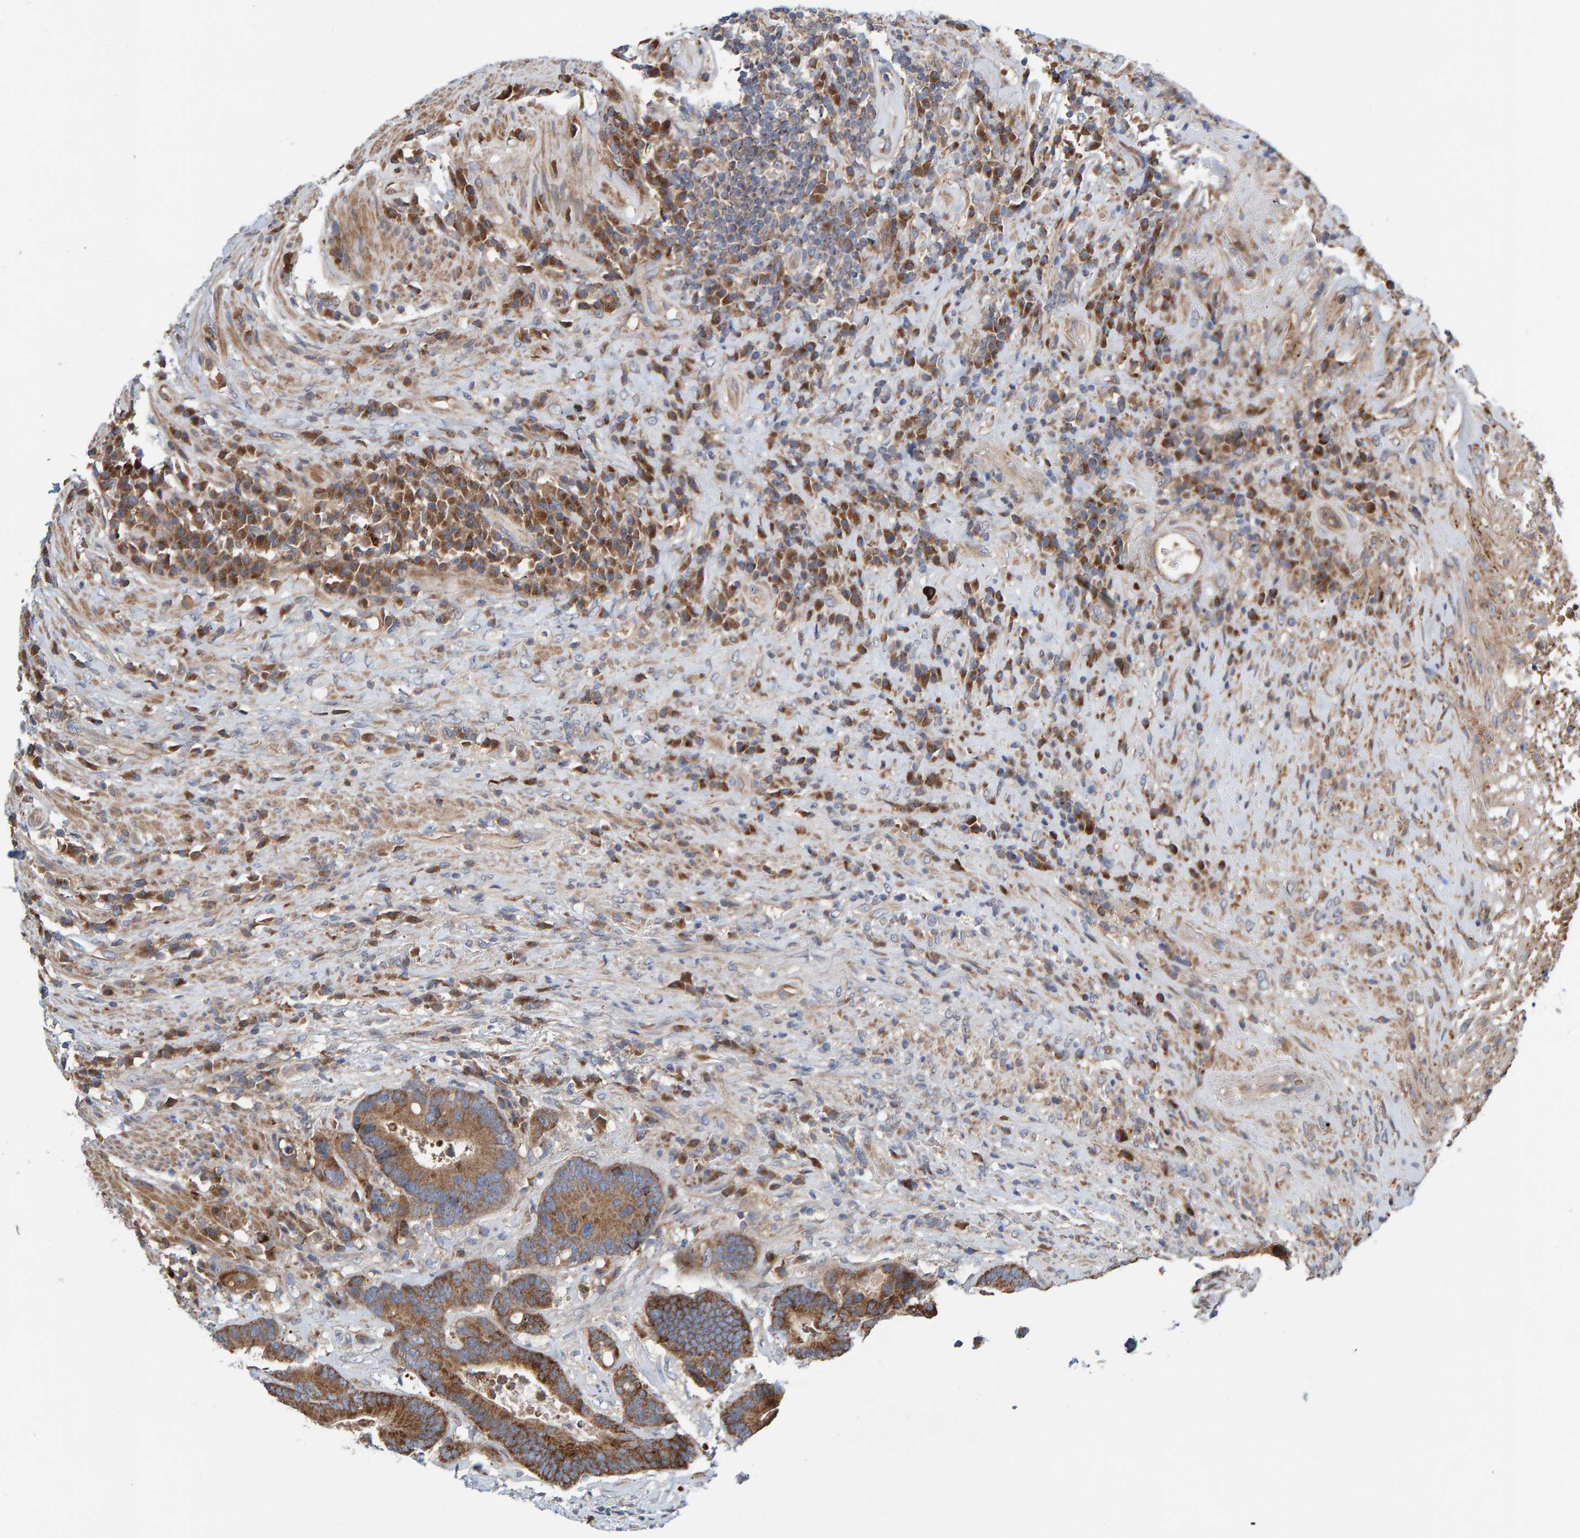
{"staining": {"intensity": "moderate", "quantity": ">75%", "location": "cytoplasmic/membranous"}, "tissue": "colorectal cancer", "cell_type": "Tumor cells", "image_type": "cancer", "snomed": [{"axis": "morphology", "description": "Adenocarcinoma, NOS"}, {"axis": "topography", "description": "Rectum"}], "caption": "Moderate cytoplasmic/membranous positivity for a protein is seen in about >75% of tumor cells of colorectal adenocarcinoma using immunohistochemistry.", "gene": "KIAA0753", "patient": {"sex": "female", "age": 89}}